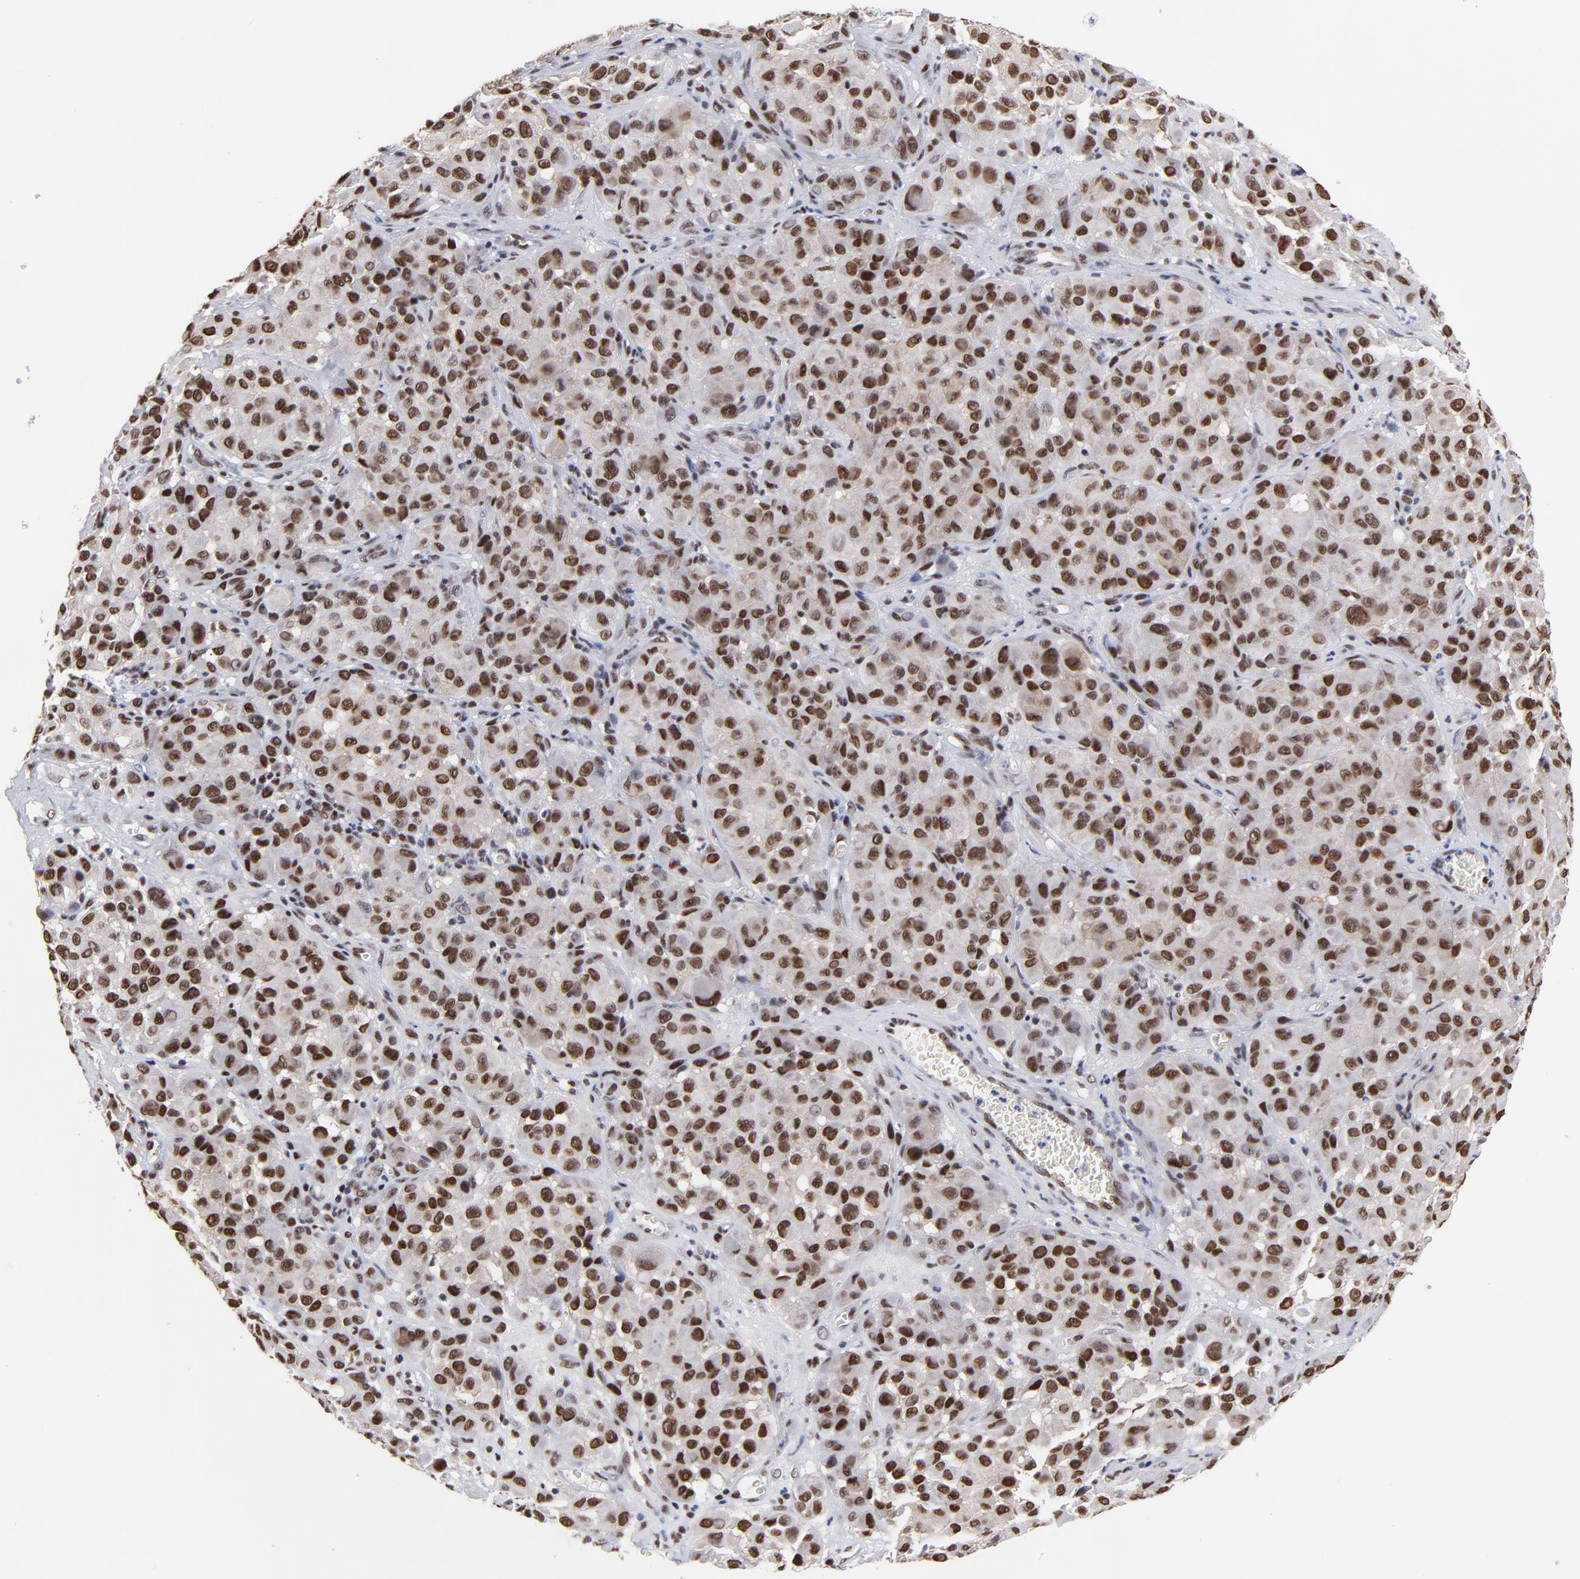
{"staining": {"intensity": "strong", "quantity": ">75%", "location": "nuclear"}, "tissue": "melanoma", "cell_type": "Tumor cells", "image_type": "cancer", "snomed": [{"axis": "morphology", "description": "Malignant melanoma, NOS"}, {"axis": "topography", "description": "Skin"}], "caption": "Malignant melanoma was stained to show a protein in brown. There is high levels of strong nuclear positivity in about >75% of tumor cells.", "gene": "ZMYM3", "patient": {"sex": "female", "age": 21}}